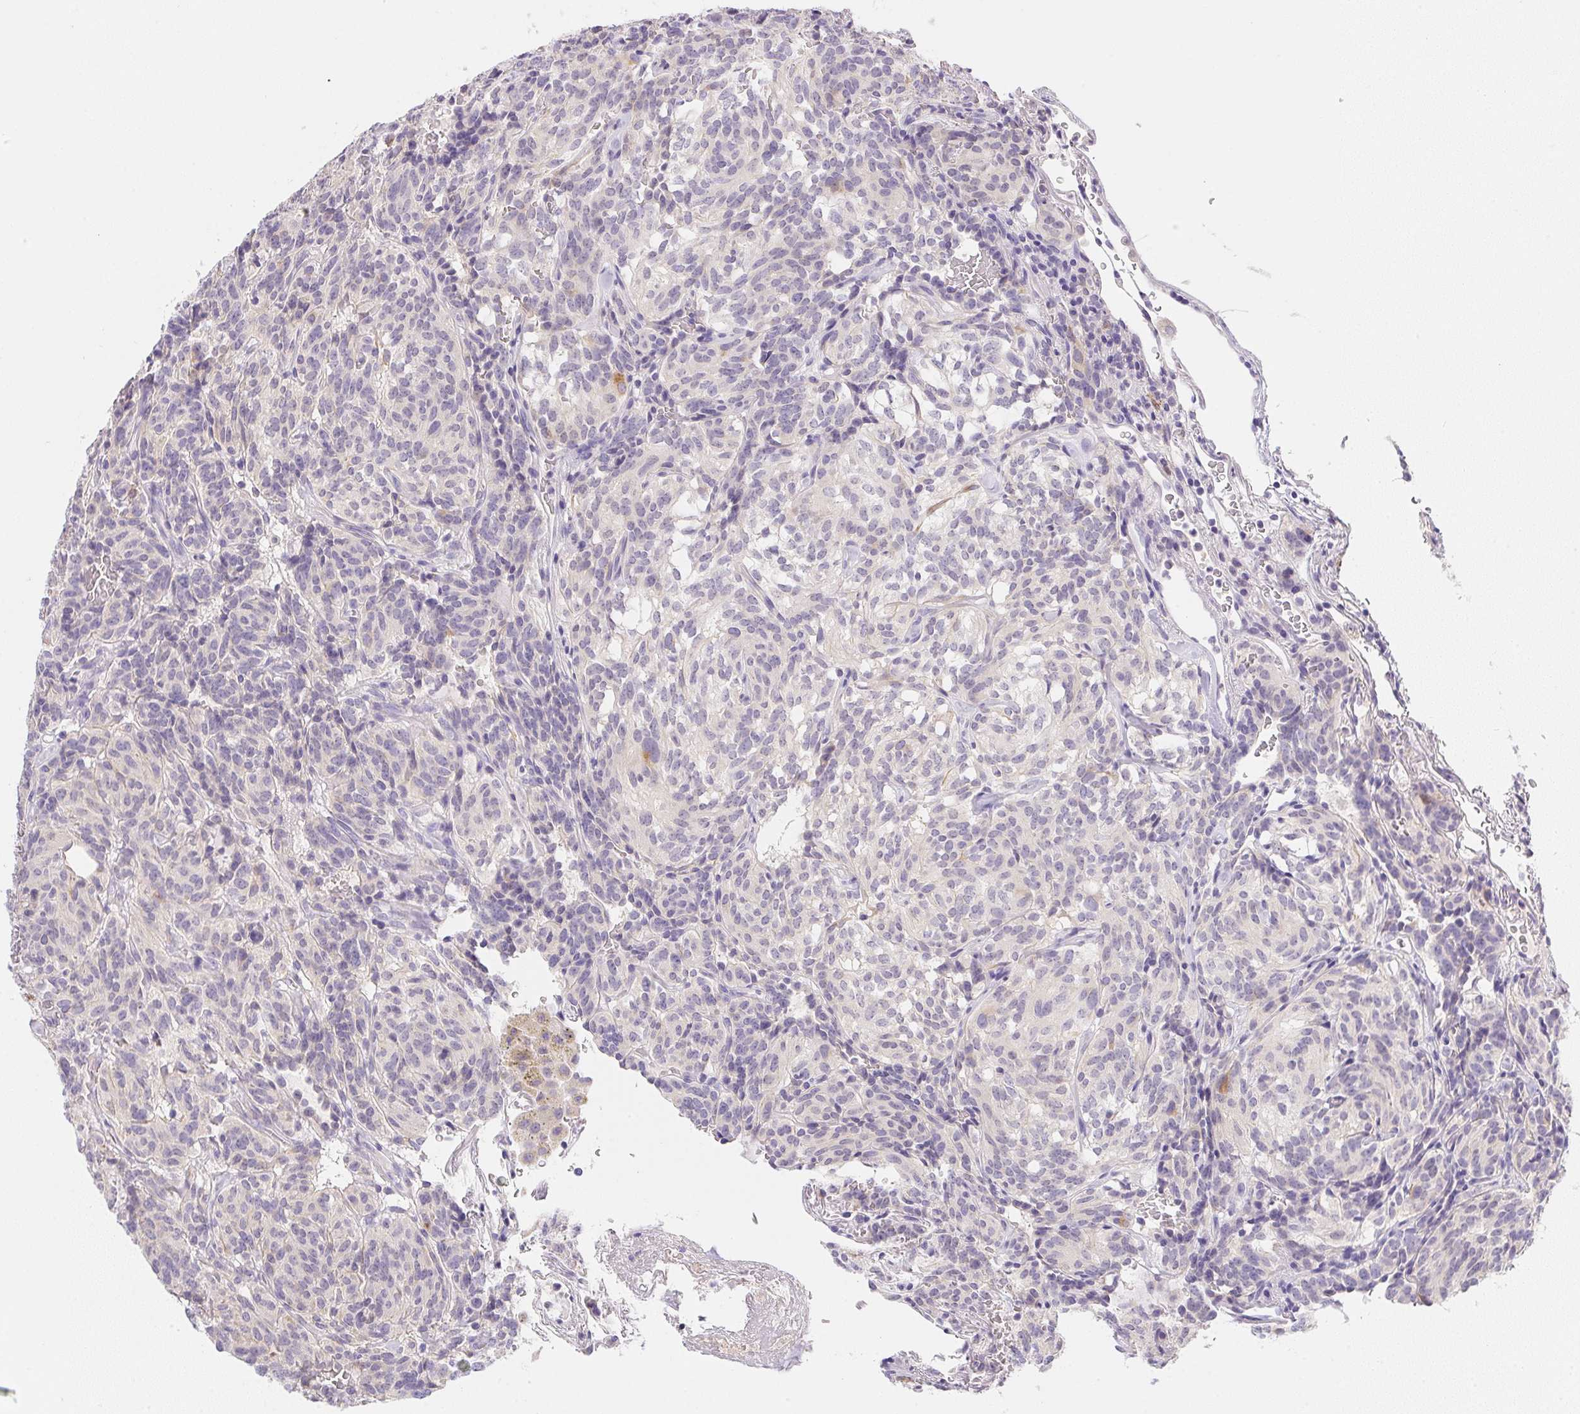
{"staining": {"intensity": "negative", "quantity": "none", "location": "none"}, "tissue": "carcinoid", "cell_type": "Tumor cells", "image_type": "cancer", "snomed": [{"axis": "morphology", "description": "Carcinoid, malignant, NOS"}, {"axis": "topography", "description": "Lung"}], "caption": "DAB immunohistochemical staining of human carcinoid shows no significant positivity in tumor cells.", "gene": "SLC17A7", "patient": {"sex": "female", "age": 61}}